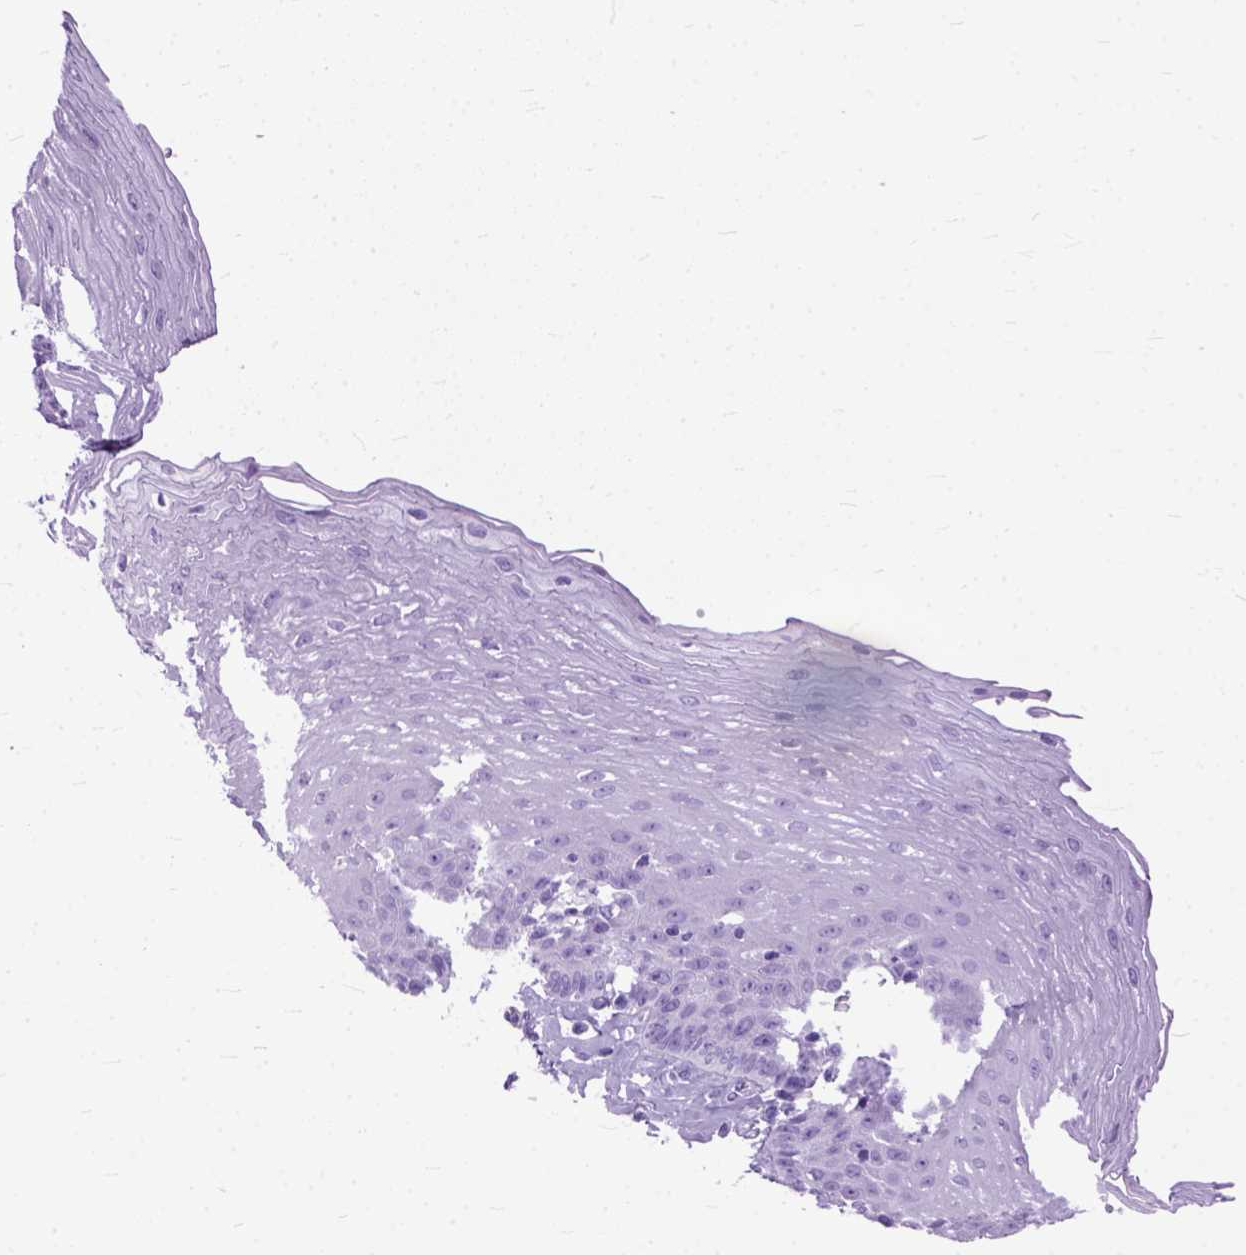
{"staining": {"intensity": "negative", "quantity": "none", "location": "none"}, "tissue": "esophagus", "cell_type": "Squamous epithelial cells", "image_type": "normal", "snomed": [{"axis": "morphology", "description": "Normal tissue, NOS"}, {"axis": "topography", "description": "Esophagus"}], "caption": "The immunohistochemistry (IHC) histopathology image has no significant positivity in squamous epithelial cells of esophagus.", "gene": "GNGT1", "patient": {"sex": "female", "age": 81}}